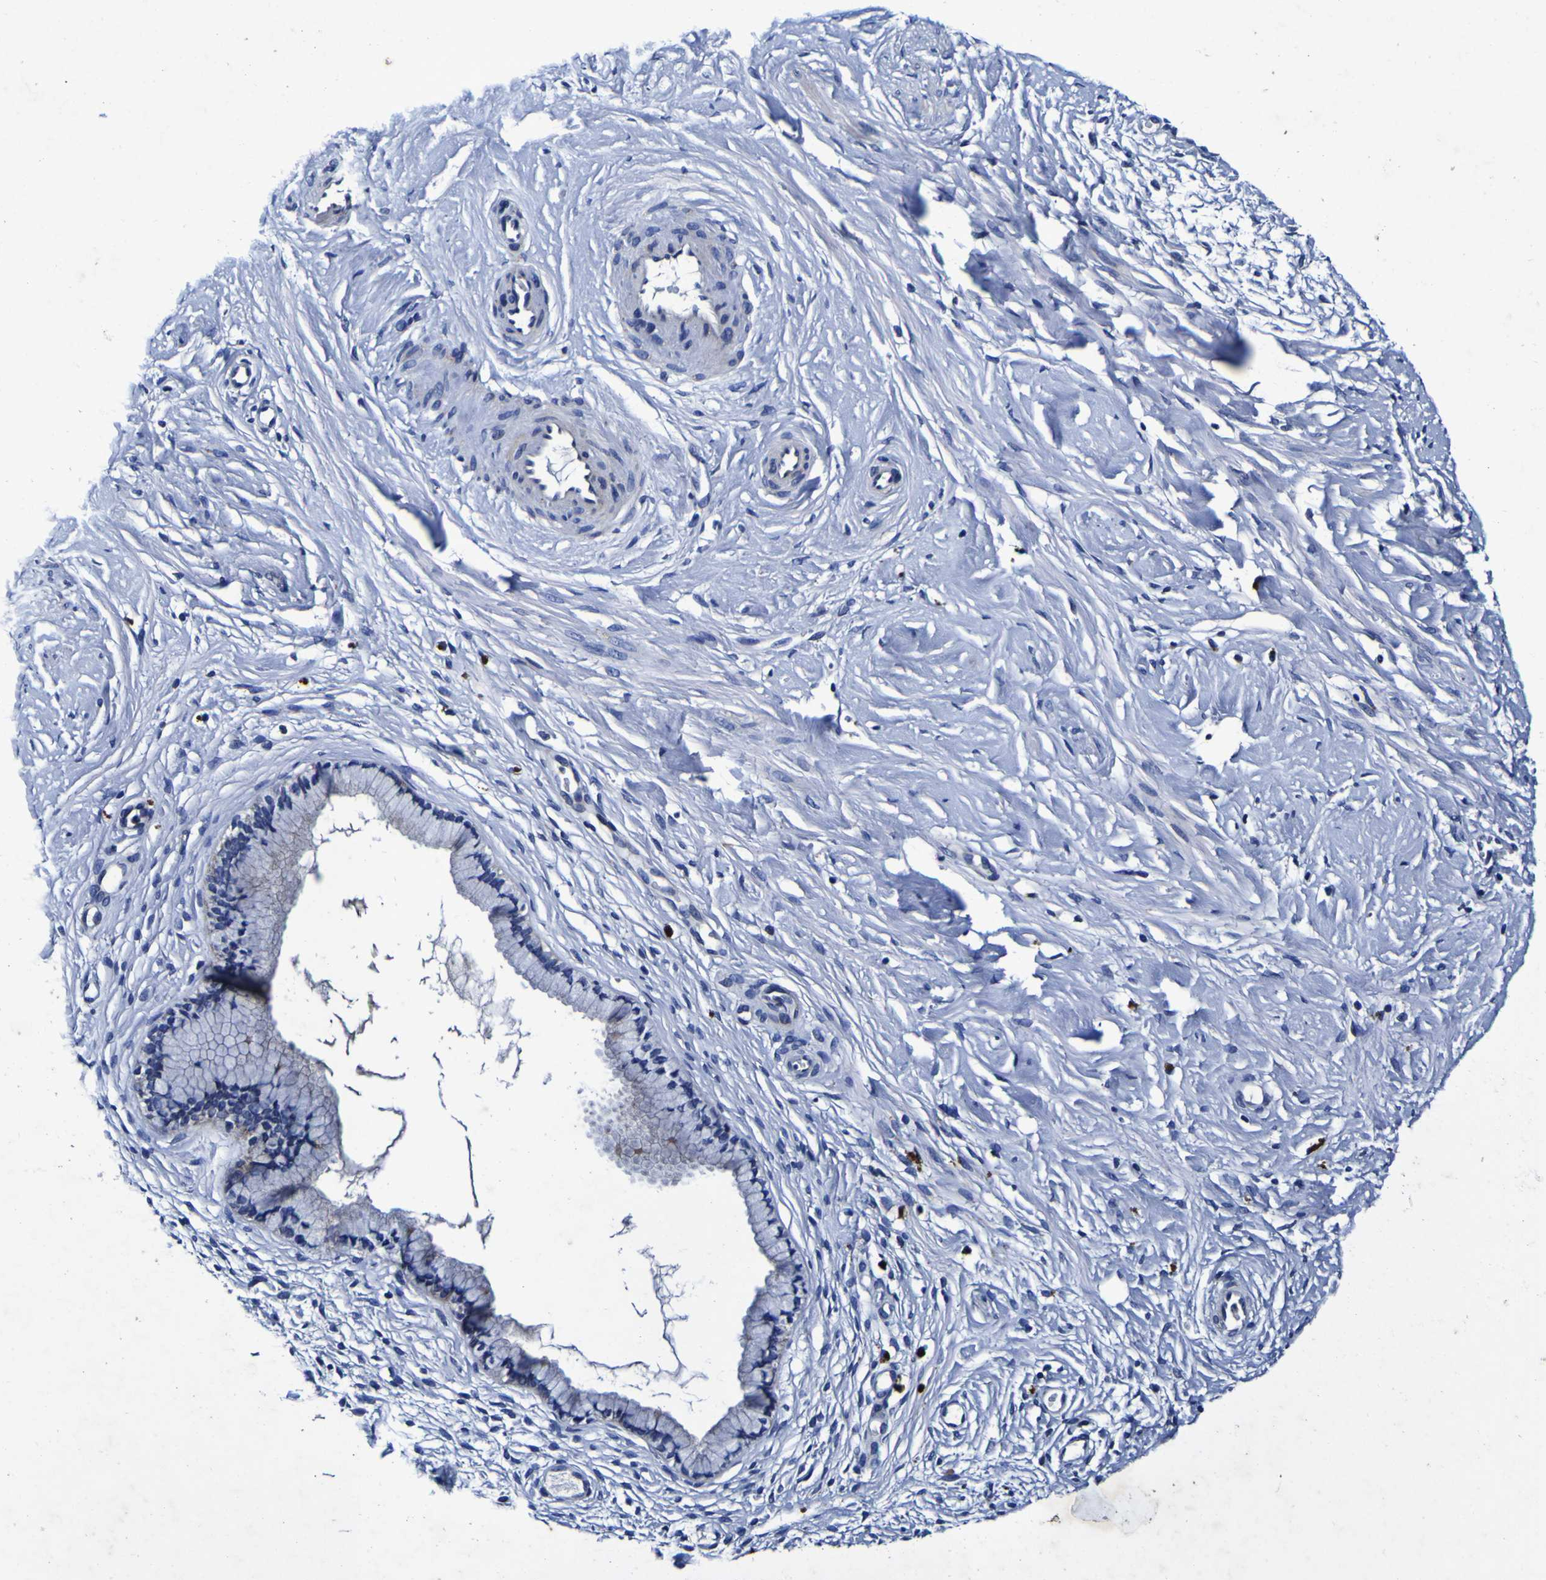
{"staining": {"intensity": "negative", "quantity": "none", "location": "none"}, "tissue": "cervix", "cell_type": "Glandular cells", "image_type": "normal", "snomed": [{"axis": "morphology", "description": "Normal tissue, NOS"}, {"axis": "topography", "description": "Cervix"}], "caption": "This is an immunohistochemistry (IHC) histopathology image of benign human cervix. There is no expression in glandular cells.", "gene": "PANK4", "patient": {"sex": "female", "age": 65}}